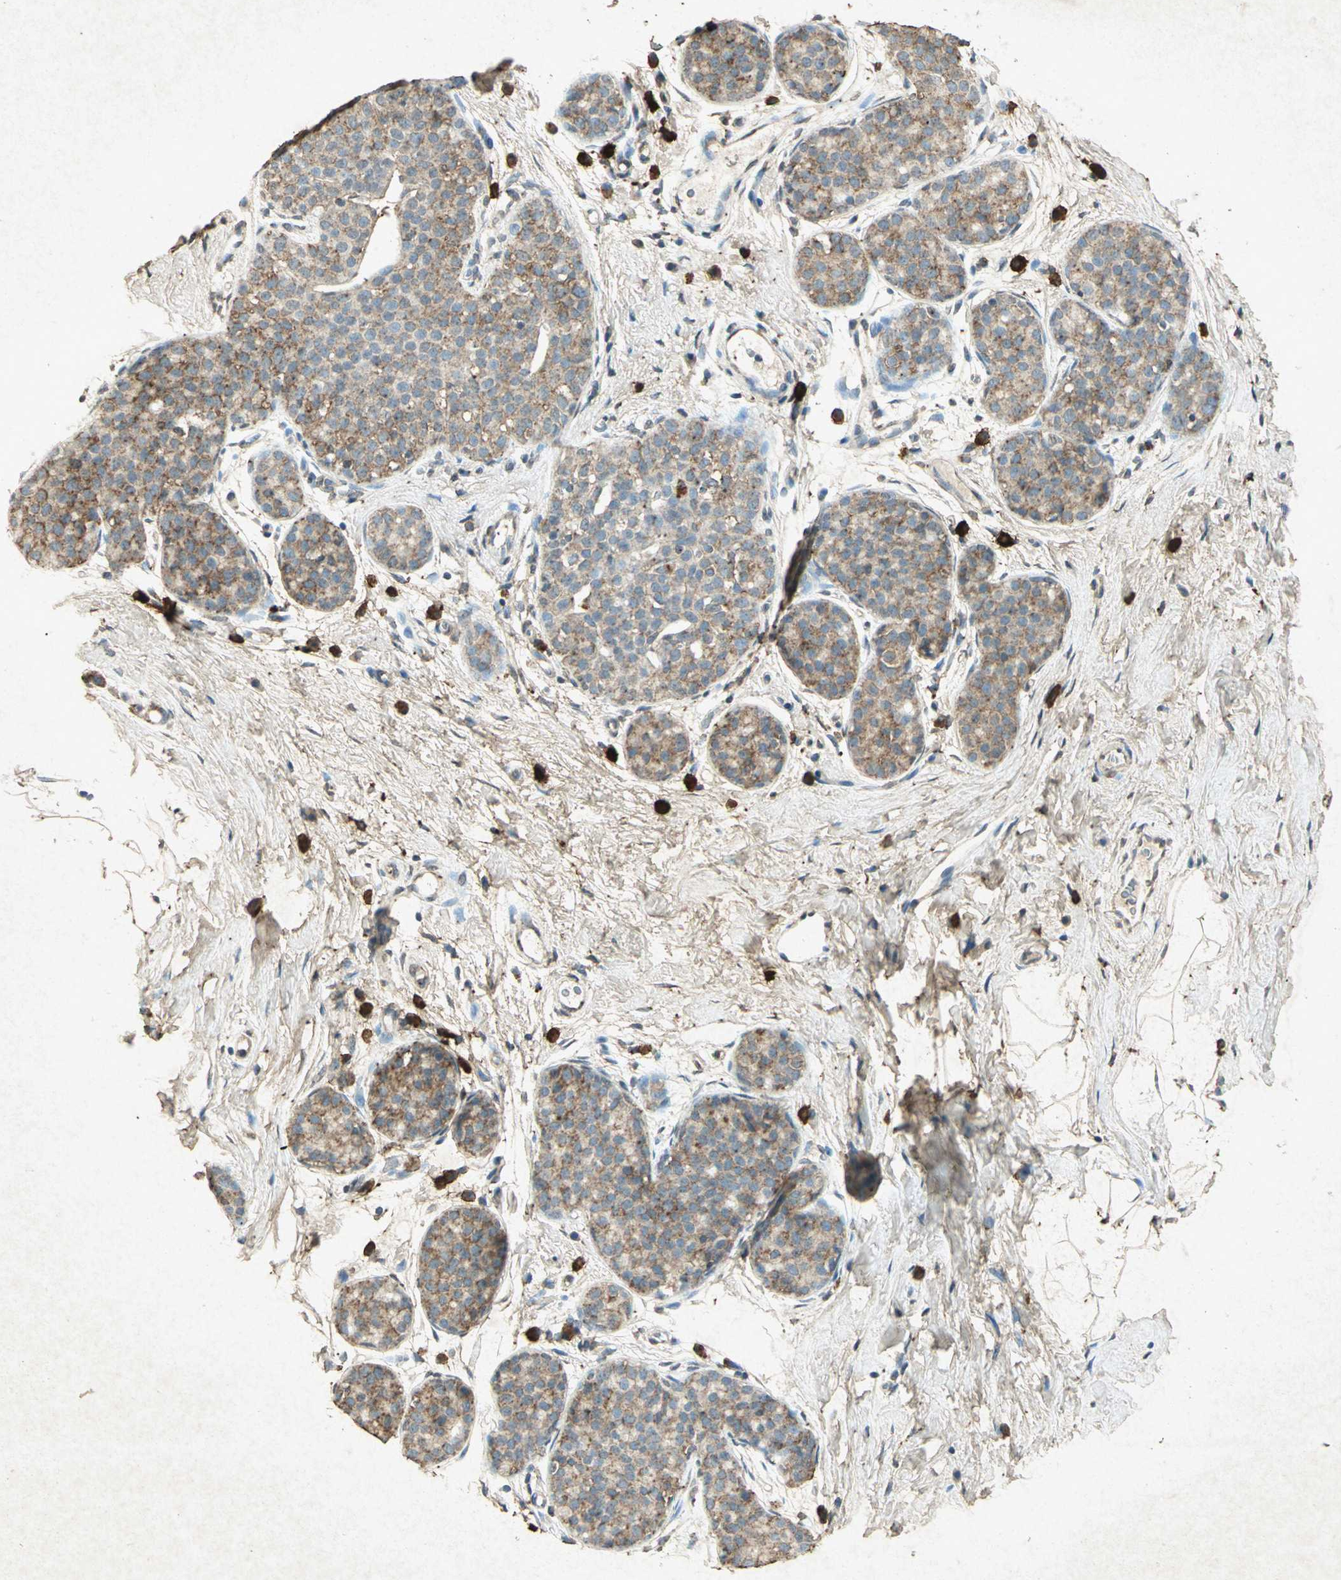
{"staining": {"intensity": "moderate", "quantity": ">75%", "location": "cytoplasmic/membranous"}, "tissue": "breast cancer", "cell_type": "Tumor cells", "image_type": "cancer", "snomed": [{"axis": "morphology", "description": "Lobular carcinoma, in situ"}, {"axis": "morphology", "description": "Lobular carcinoma"}, {"axis": "topography", "description": "Breast"}], "caption": "Breast cancer (lobular carcinoma) stained for a protein exhibits moderate cytoplasmic/membranous positivity in tumor cells. The staining is performed using DAB brown chromogen to label protein expression. The nuclei are counter-stained blue using hematoxylin.", "gene": "PSEN1", "patient": {"sex": "female", "age": 41}}